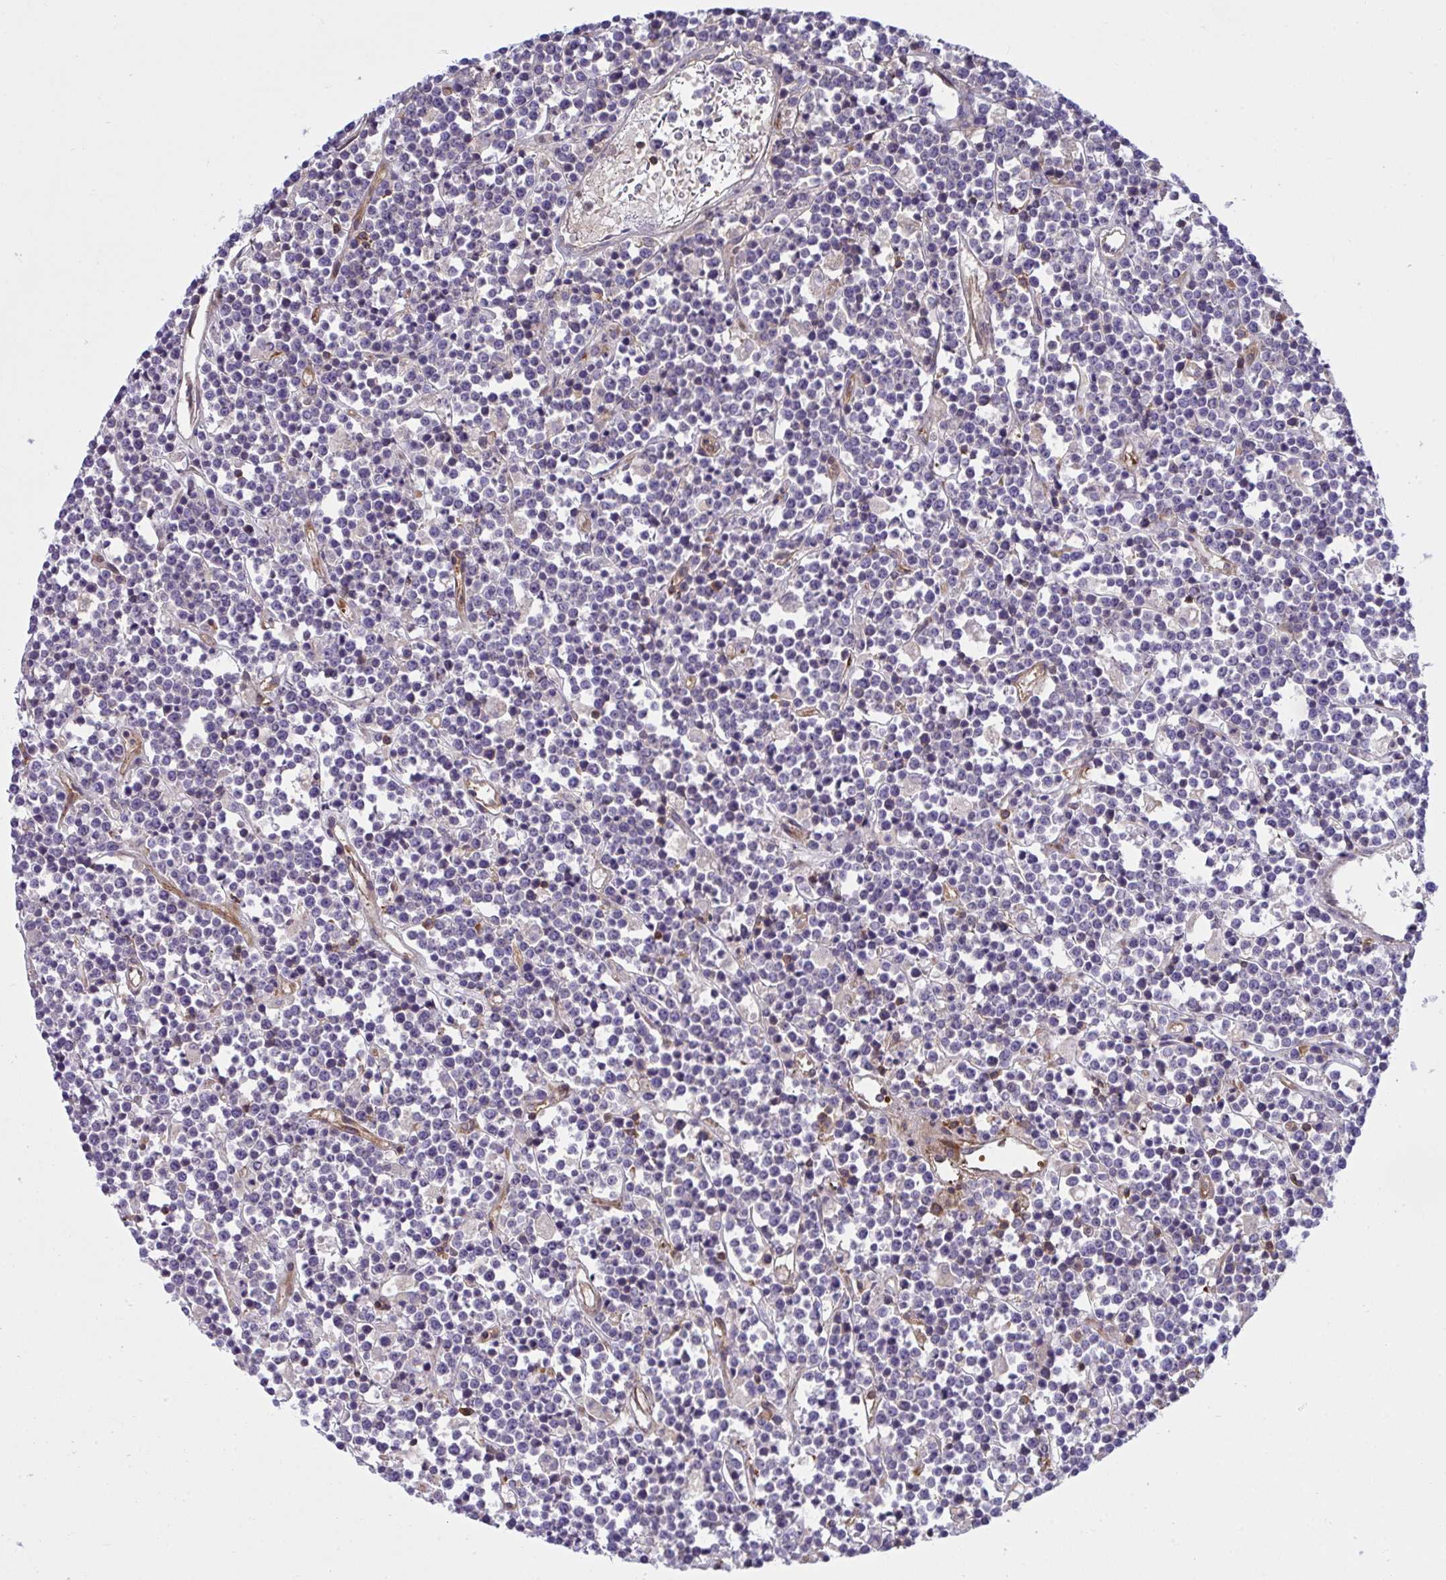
{"staining": {"intensity": "negative", "quantity": "none", "location": "none"}, "tissue": "lymphoma", "cell_type": "Tumor cells", "image_type": "cancer", "snomed": [{"axis": "morphology", "description": "Malignant lymphoma, non-Hodgkin's type, High grade"}, {"axis": "topography", "description": "Ovary"}], "caption": "This is an immunohistochemistry (IHC) histopathology image of malignant lymphoma, non-Hodgkin's type (high-grade). There is no staining in tumor cells.", "gene": "TSC22D3", "patient": {"sex": "female", "age": 56}}